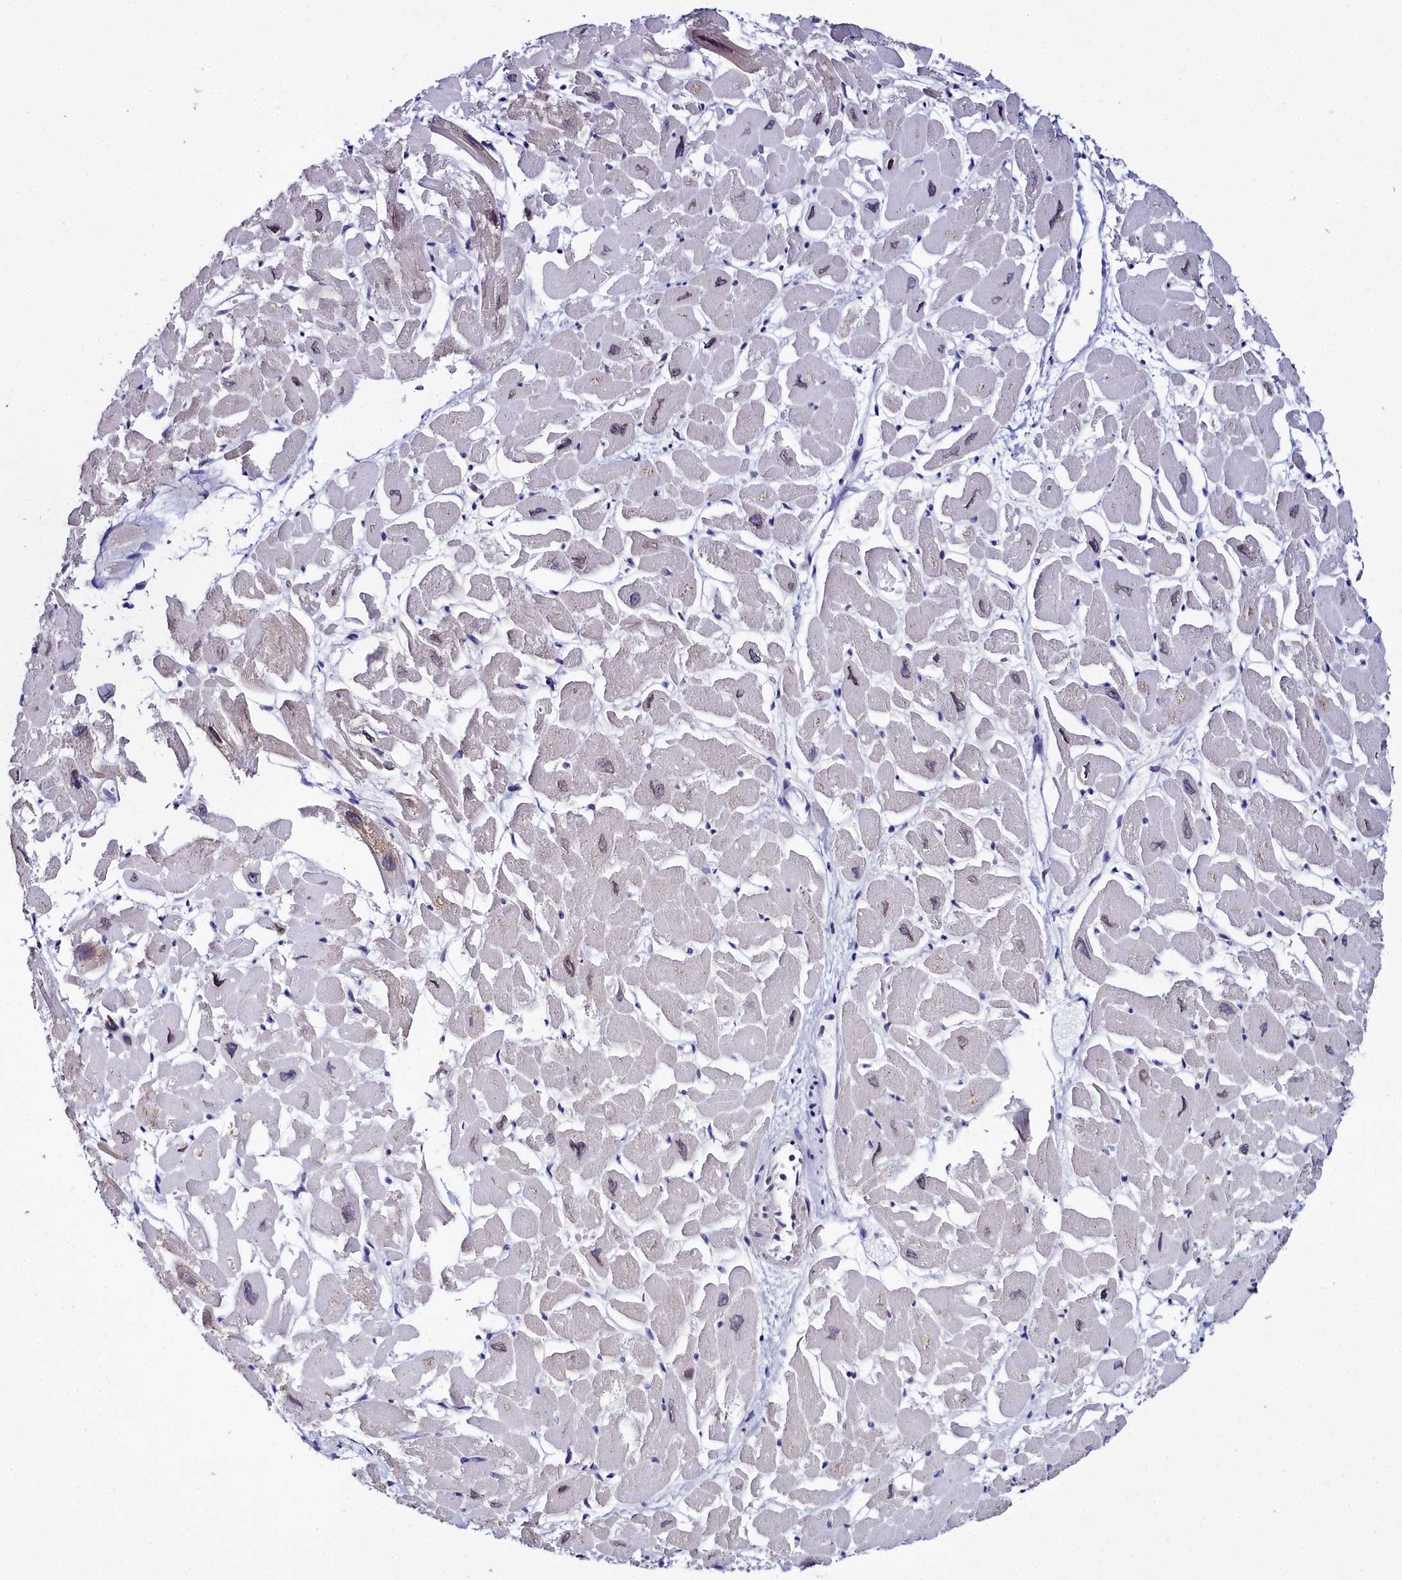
{"staining": {"intensity": "moderate", "quantity": "25%-75%", "location": "nuclear"}, "tissue": "heart muscle", "cell_type": "Cardiomyocytes", "image_type": "normal", "snomed": [{"axis": "morphology", "description": "Normal tissue, NOS"}, {"axis": "topography", "description": "Heart"}], "caption": "Heart muscle stained with DAB immunohistochemistry (IHC) exhibits medium levels of moderate nuclear expression in approximately 25%-75% of cardiomyocytes.", "gene": "CCDC97", "patient": {"sex": "male", "age": 54}}